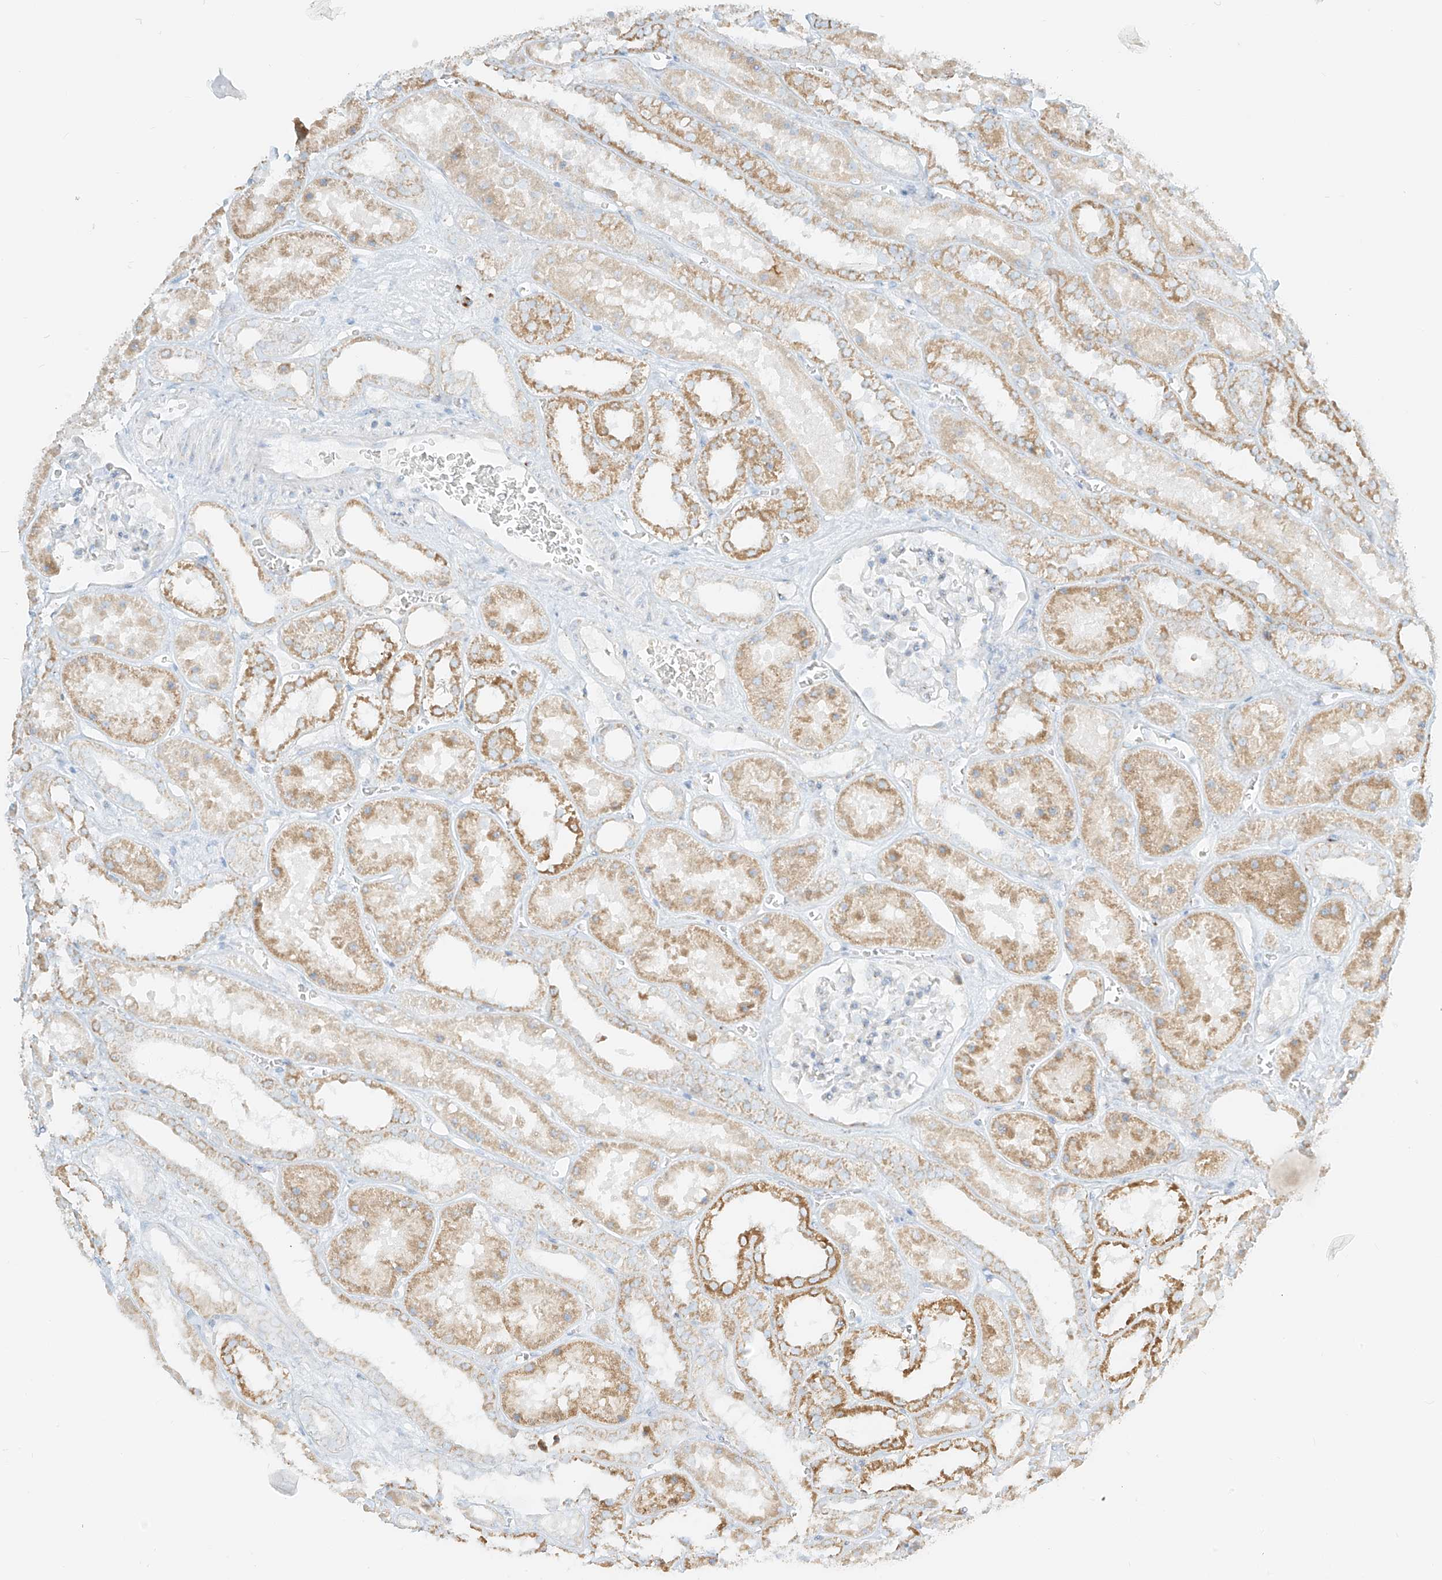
{"staining": {"intensity": "negative", "quantity": "none", "location": "none"}, "tissue": "kidney", "cell_type": "Cells in glomeruli", "image_type": "normal", "snomed": [{"axis": "morphology", "description": "Normal tissue, NOS"}, {"axis": "topography", "description": "Kidney"}], "caption": "High magnification brightfield microscopy of benign kidney stained with DAB (brown) and counterstained with hematoxylin (blue): cells in glomeruli show no significant expression.", "gene": "TMEM87B", "patient": {"sex": "female", "age": 41}}